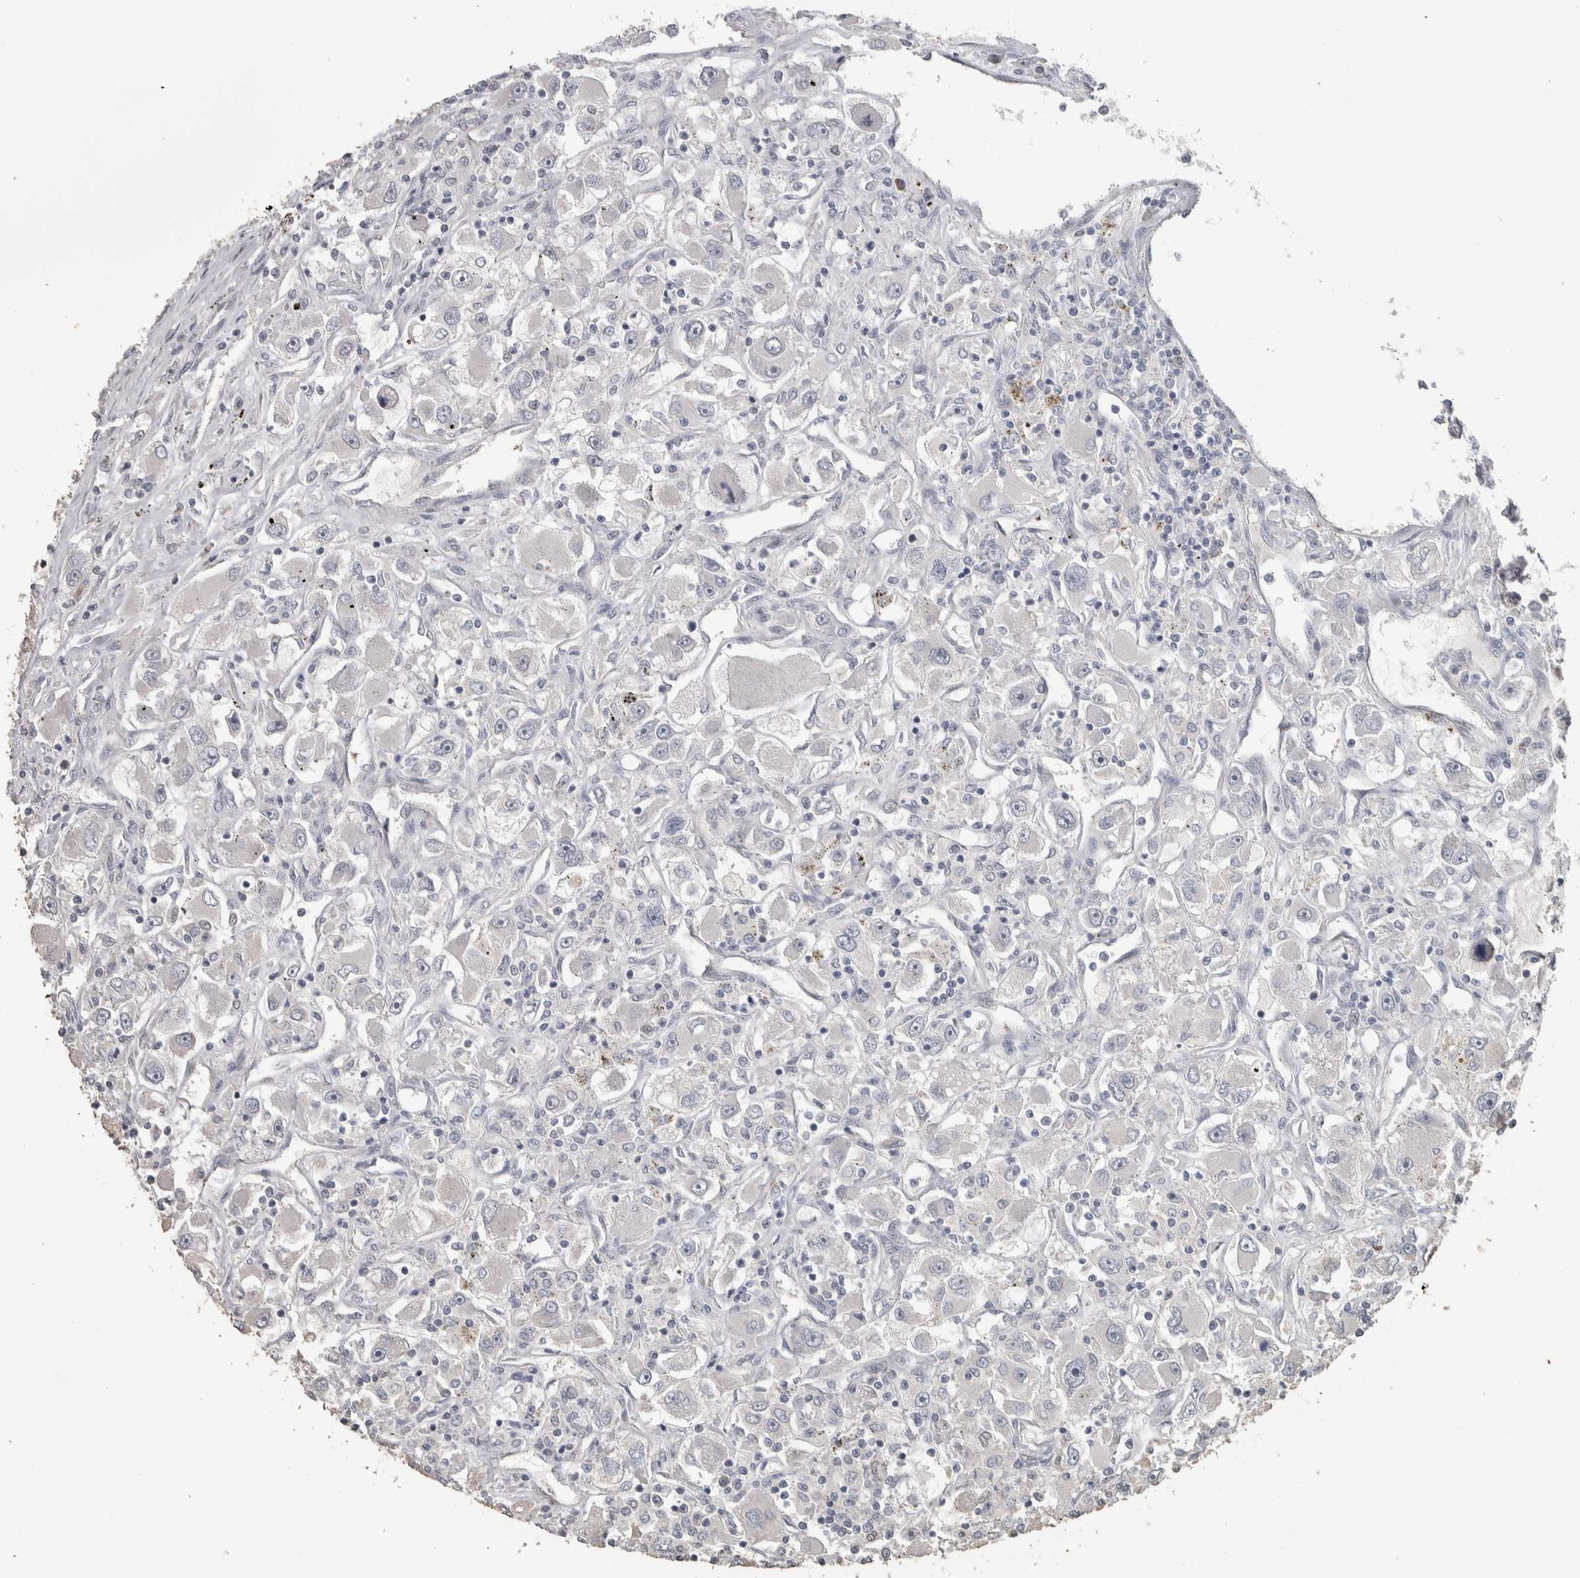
{"staining": {"intensity": "negative", "quantity": "none", "location": "none"}, "tissue": "renal cancer", "cell_type": "Tumor cells", "image_type": "cancer", "snomed": [{"axis": "morphology", "description": "Adenocarcinoma, NOS"}, {"axis": "topography", "description": "Kidney"}], "caption": "Adenocarcinoma (renal) was stained to show a protein in brown. There is no significant positivity in tumor cells. The staining is performed using DAB brown chromogen with nuclei counter-stained in using hematoxylin.", "gene": "NECAB1", "patient": {"sex": "female", "age": 52}}